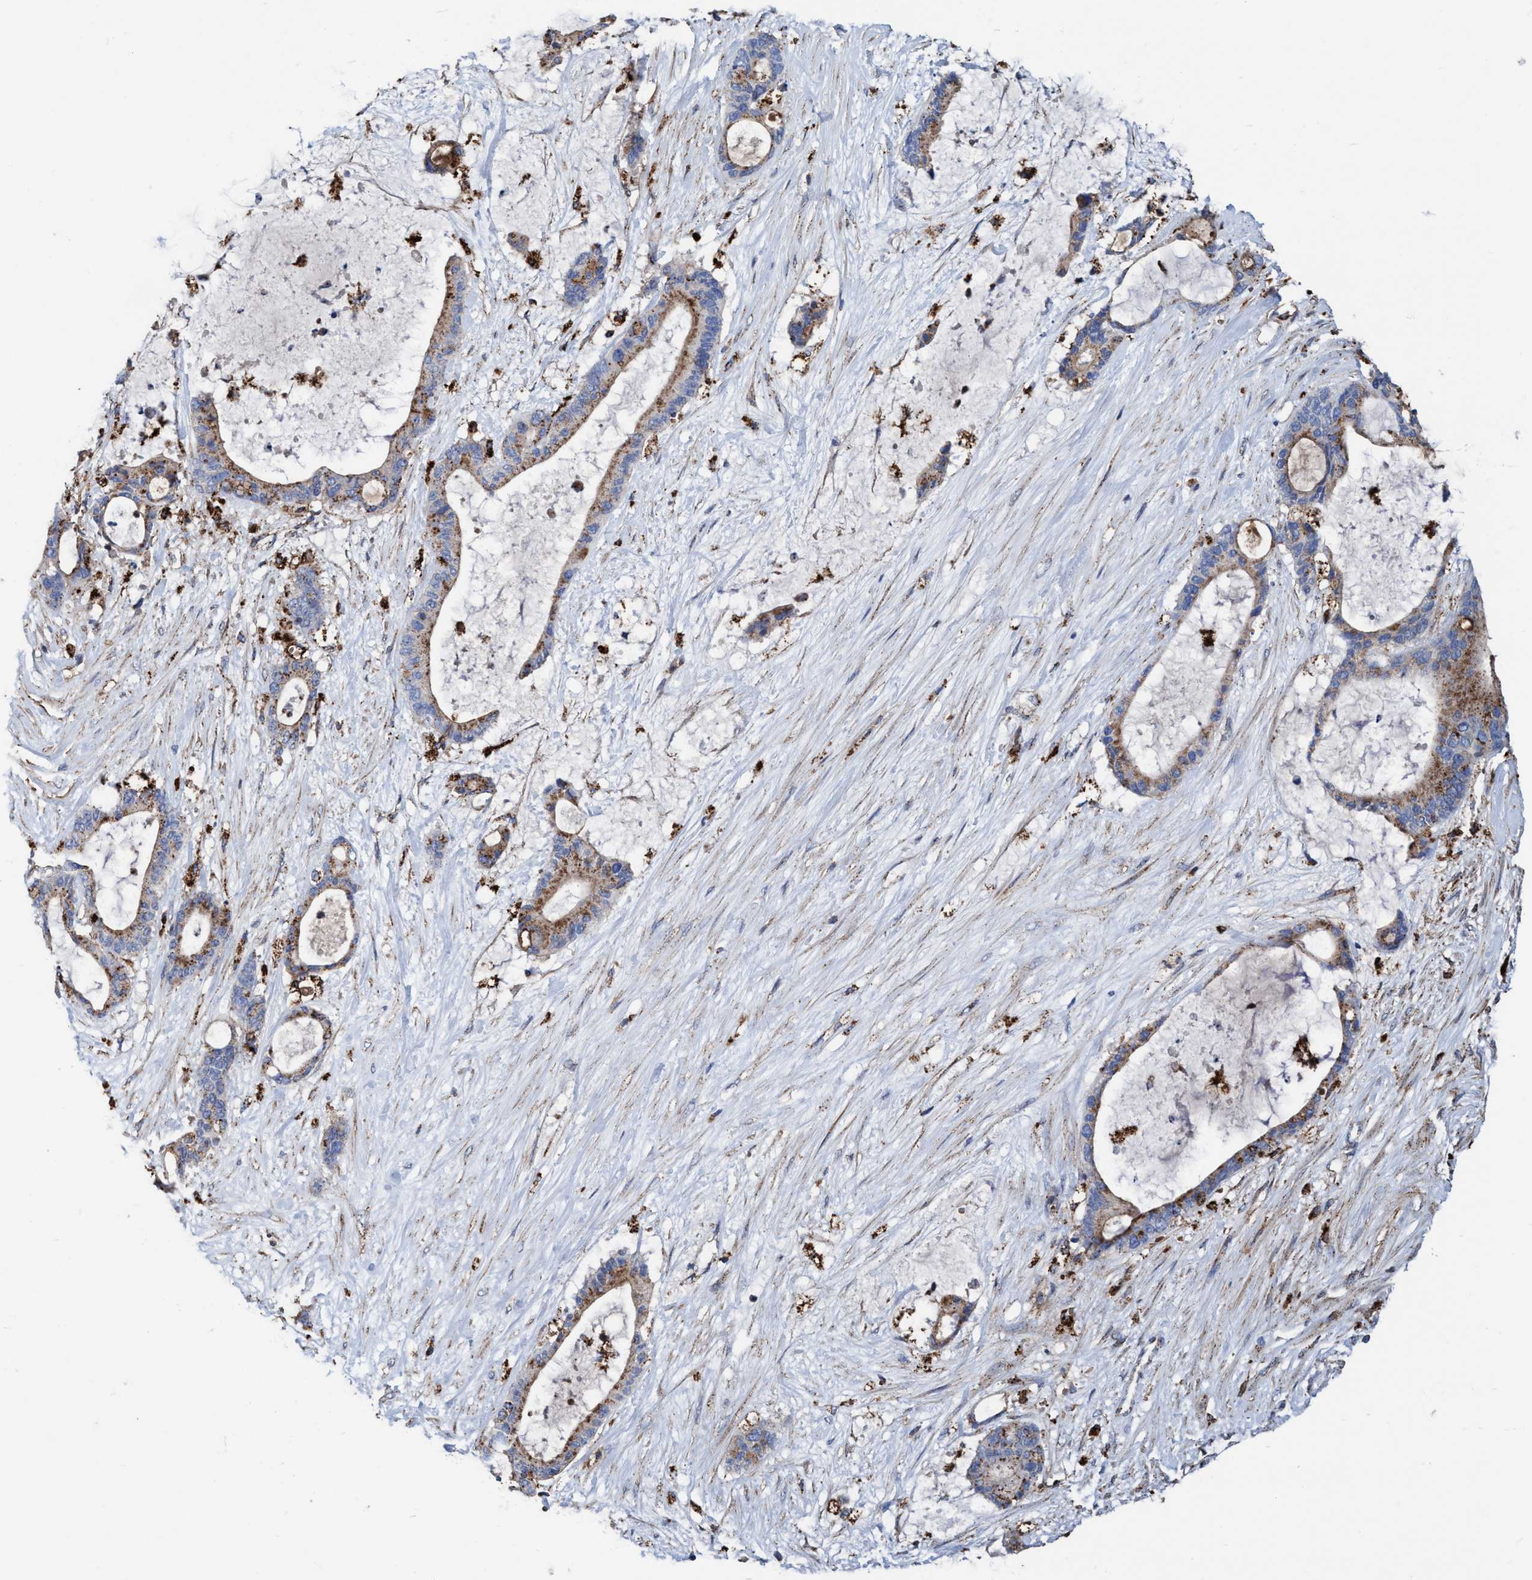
{"staining": {"intensity": "moderate", "quantity": ">75%", "location": "cytoplasmic/membranous"}, "tissue": "liver cancer", "cell_type": "Tumor cells", "image_type": "cancer", "snomed": [{"axis": "morphology", "description": "Cholangiocarcinoma"}, {"axis": "topography", "description": "Liver"}], "caption": "This is a photomicrograph of immunohistochemistry staining of cholangiocarcinoma (liver), which shows moderate positivity in the cytoplasmic/membranous of tumor cells.", "gene": "TRIM65", "patient": {"sex": "female", "age": 73}}